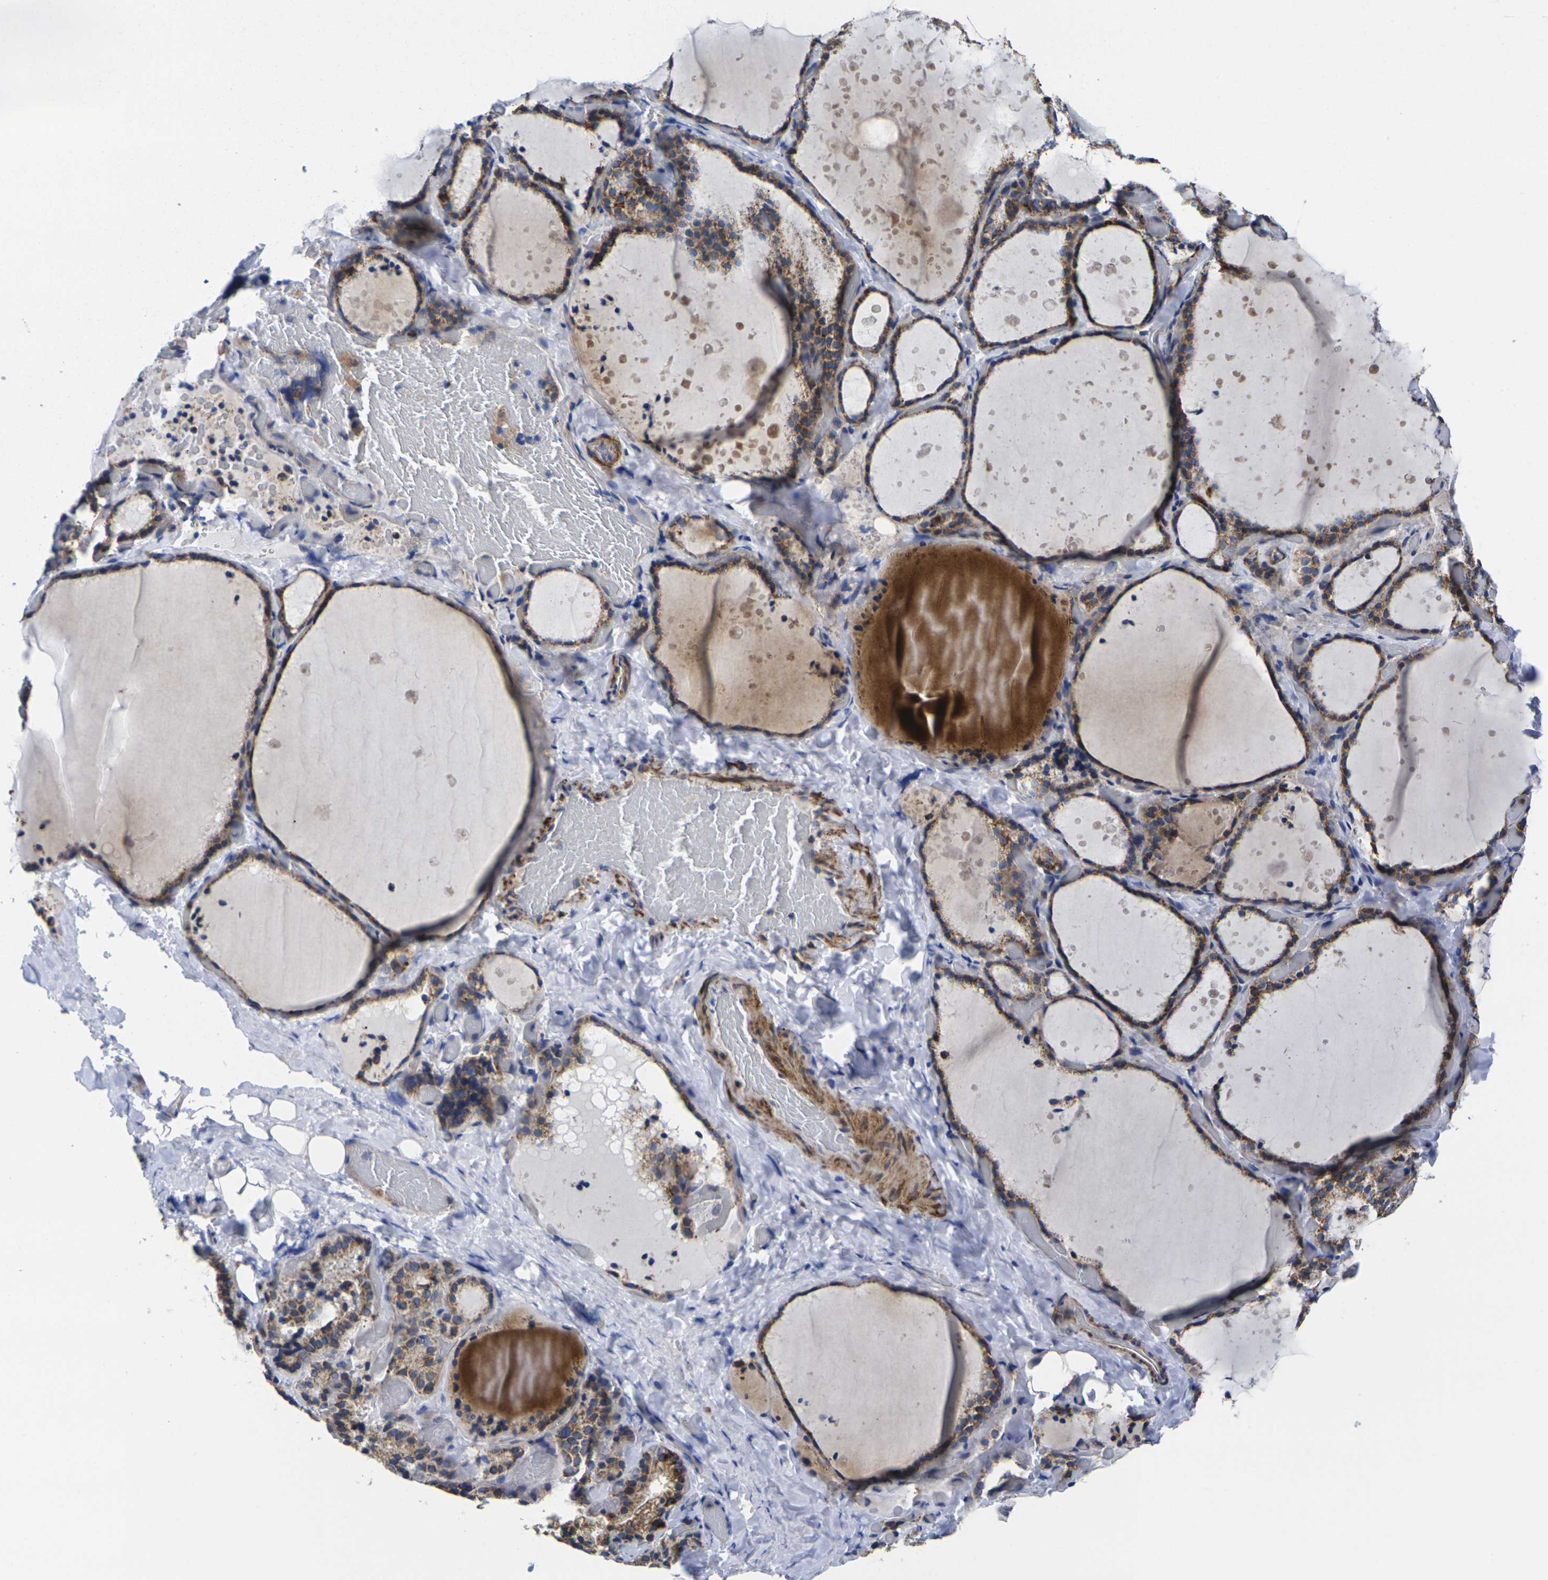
{"staining": {"intensity": "moderate", "quantity": ">75%", "location": "cytoplasmic/membranous"}, "tissue": "thyroid gland", "cell_type": "Glandular cells", "image_type": "normal", "snomed": [{"axis": "morphology", "description": "Normal tissue, NOS"}, {"axis": "topography", "description": "Thyroid gland"}], "caption": "Brown immunohistochemical staining in normal thyroid gland reveals moderate cytoplasmic/membranous expression in approximately >75% of glandular cells. (Brightfield microscopy of DAB IHC at high magnification).", "gene": "P2RY11", "patient": {"sex": "female", "age": 44}}